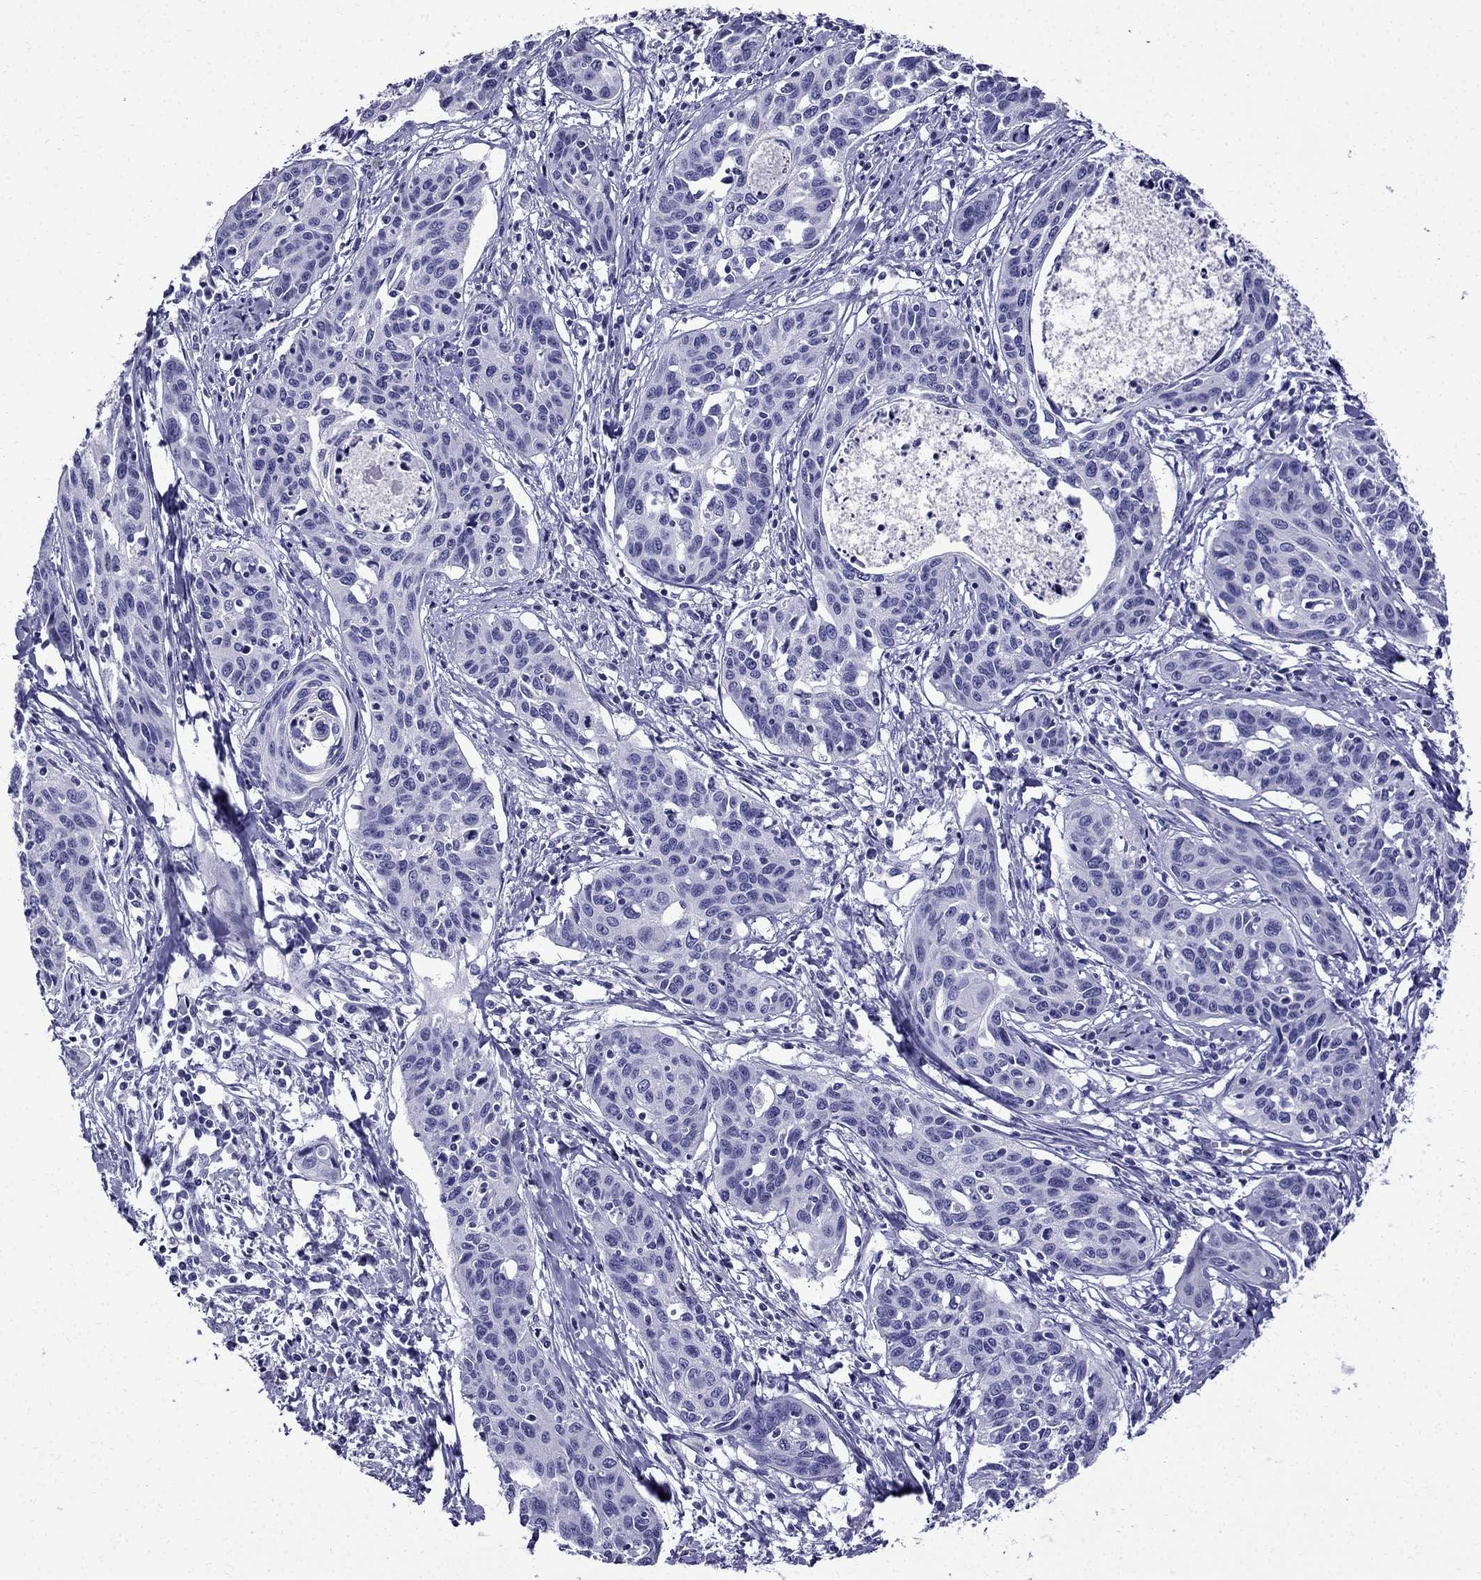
{"staining": {"intensity": "negative", "quantity": "none", "location": "none"}, "tissue": "cervical cancer", "cell_type": "Tumor cells", "image_type": "cancer", "snomed": [{"axis": "morphology", "description": "Squamous cell carcinoma, NOS"}, {"axis": "topography", "description": "Cervix"}], "caption": "Protein analysis of cervical cancer (squamous cell carcinoma) shows no significant expression in tumor cells.", "gene": "ERC2", "patient": {"sex": "female", "age": 31}}